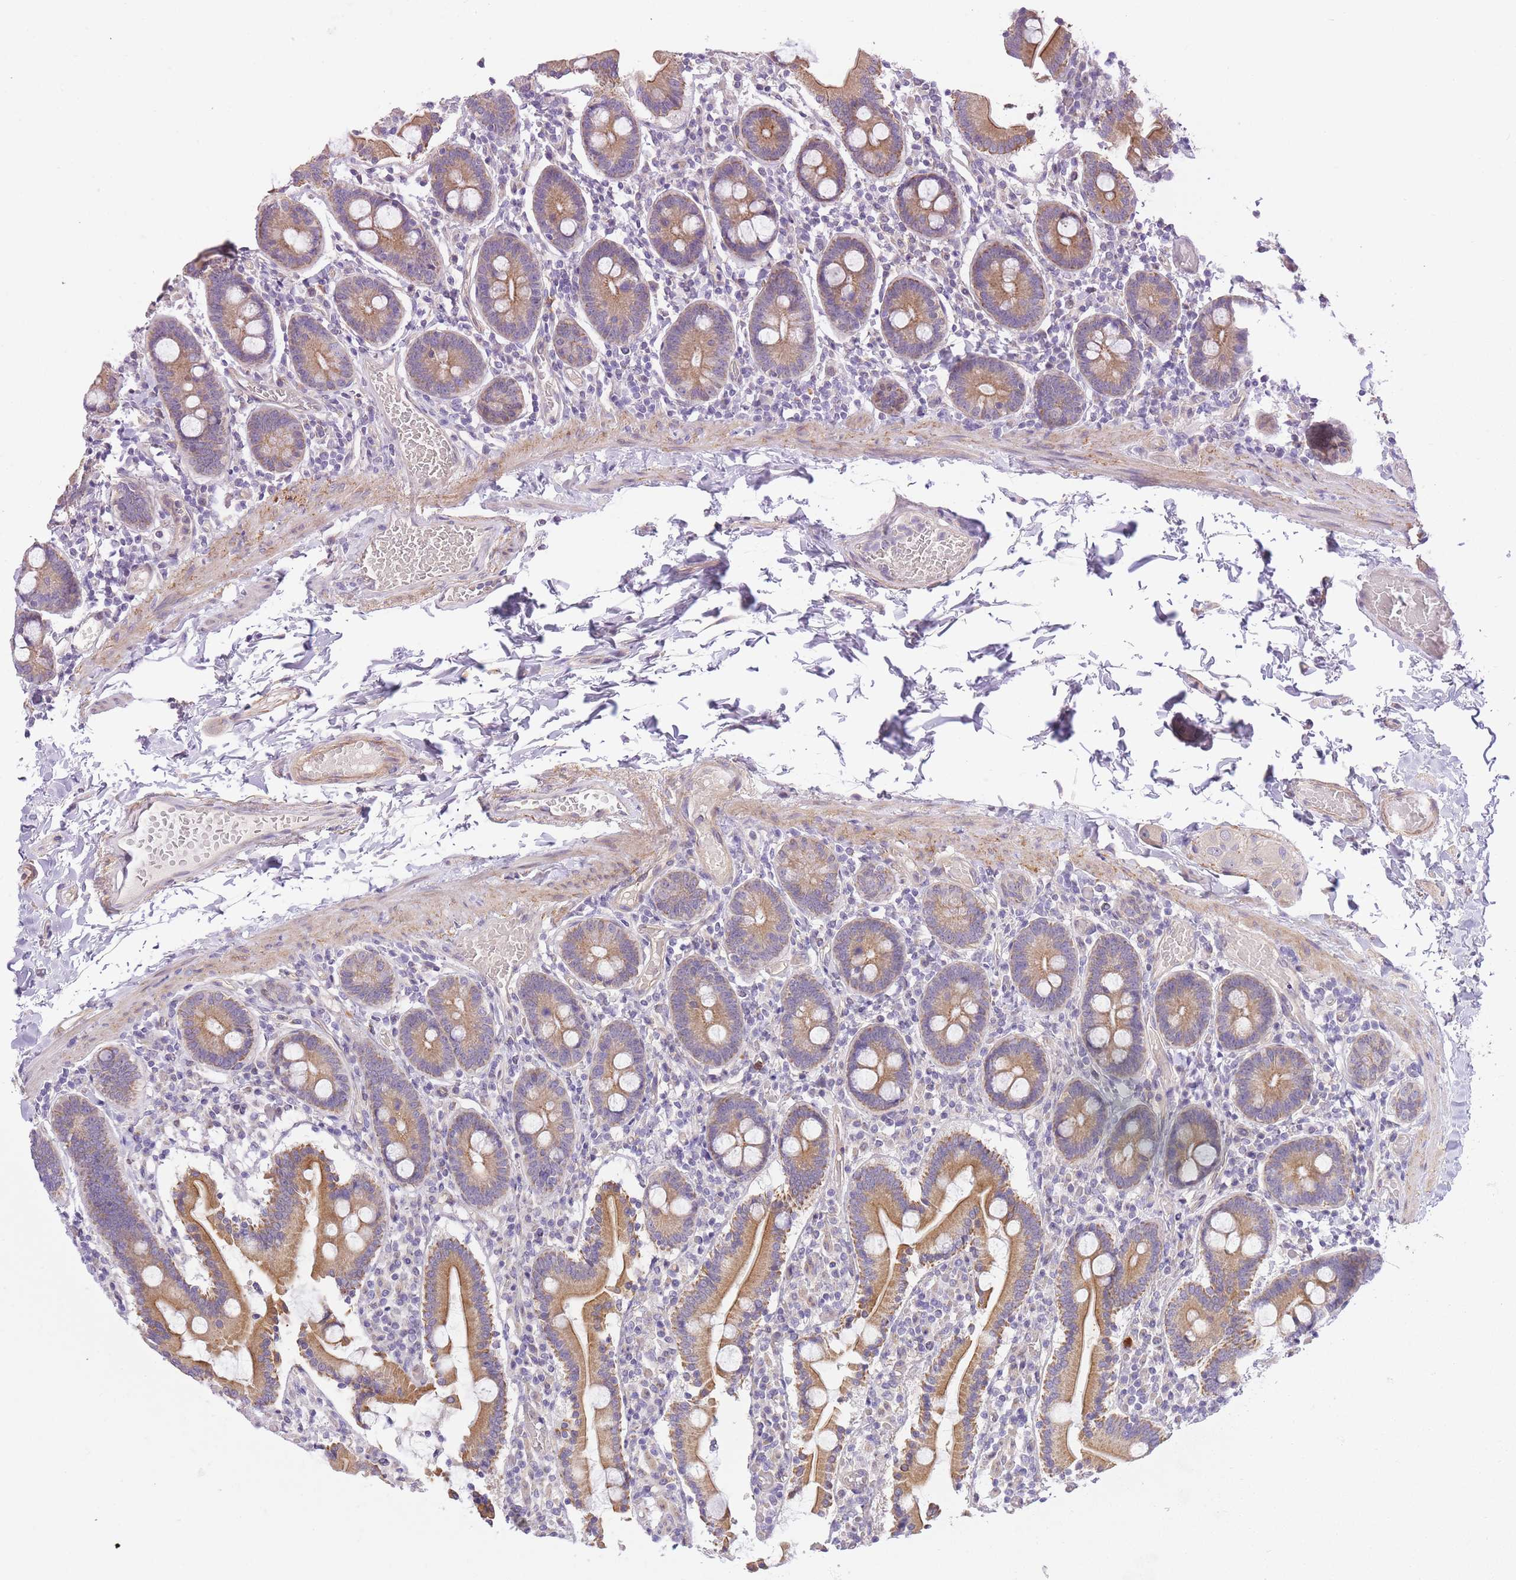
{"staining": {"intensity": "moderate", "quantity": ">75%", "location": "cytoplasmic/membranous"}, "tissue": "duodenum", "cell_type": "Glandular cells", "image_type": "normal", "snomed": [{"axis": "morphology", "description": "Normal tissue, NOS"}, {"axis": "topography", "description": "Duodenum"}], "caption": "Normal duodenum was stained to show a protein in brown. There is medium levels of moderate cytoplasmic/membranous staining in approximately >75% of glandular cells. Immunohistochemistry stains the protein of interest in brown and the nuclei are stained blue.", "gene": "REV1", "patient": {"sex": "male", "age": 55}}